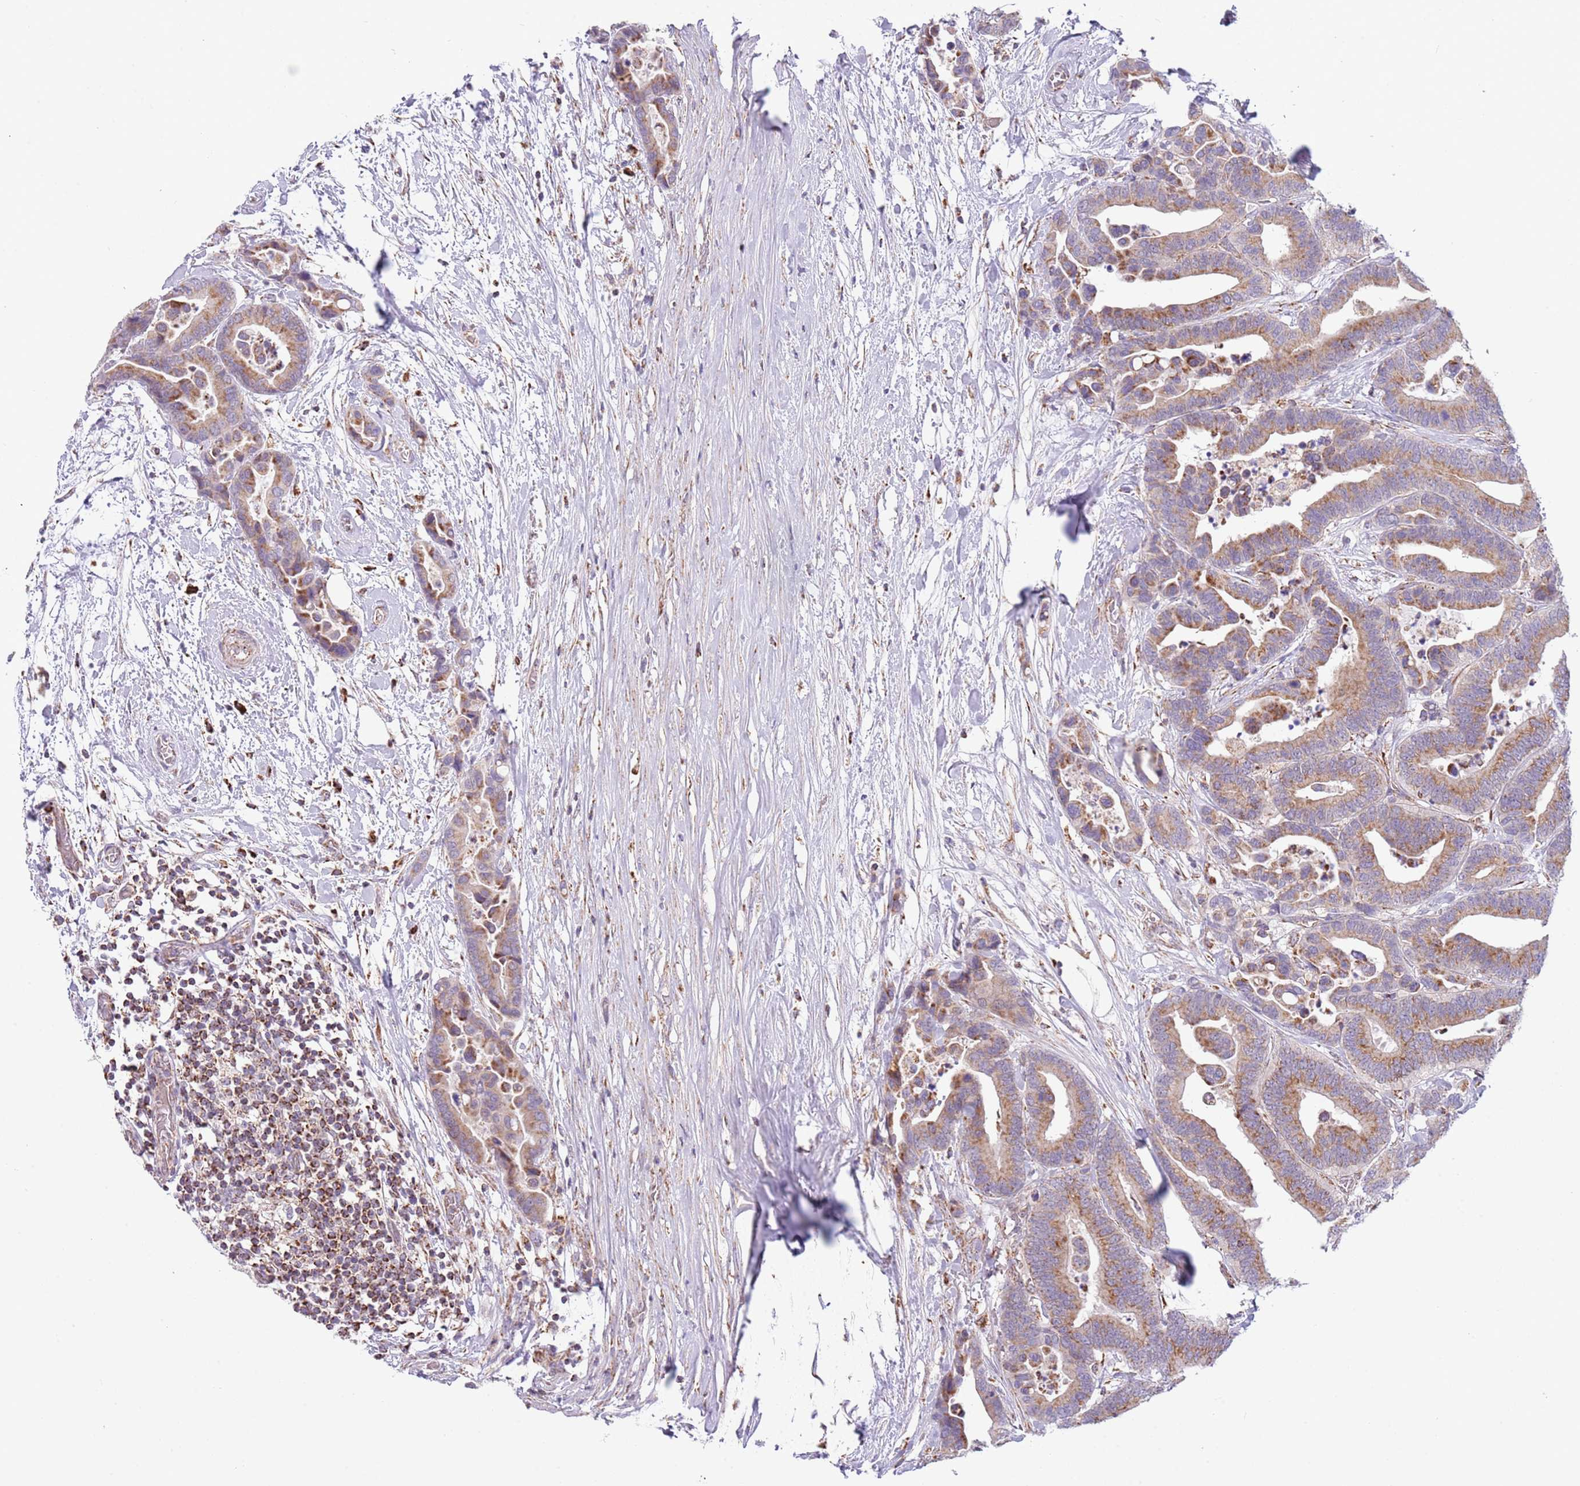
{"staining": {"intensity": "moderate", "quantity": ">75%", "location": "cytoplasmic/membranous"}, "tissue": "colorectal cancer", "cell_type": "Tumor cells", "image_type": "cancer", "snomed": [{"axis": "morphology", "description": "Adenocarcinoma, NOS"}, {"axis": "topography", "description": "Colon"}], "caption": "A photomicrograph of human adenocarcinoma (colorectal) stained for a protein reveals moderate cytoplasmic/membranous brown staining in tumor cells.", "gene": "LHX6", "patient": {"sex": "male", "age": 82}}